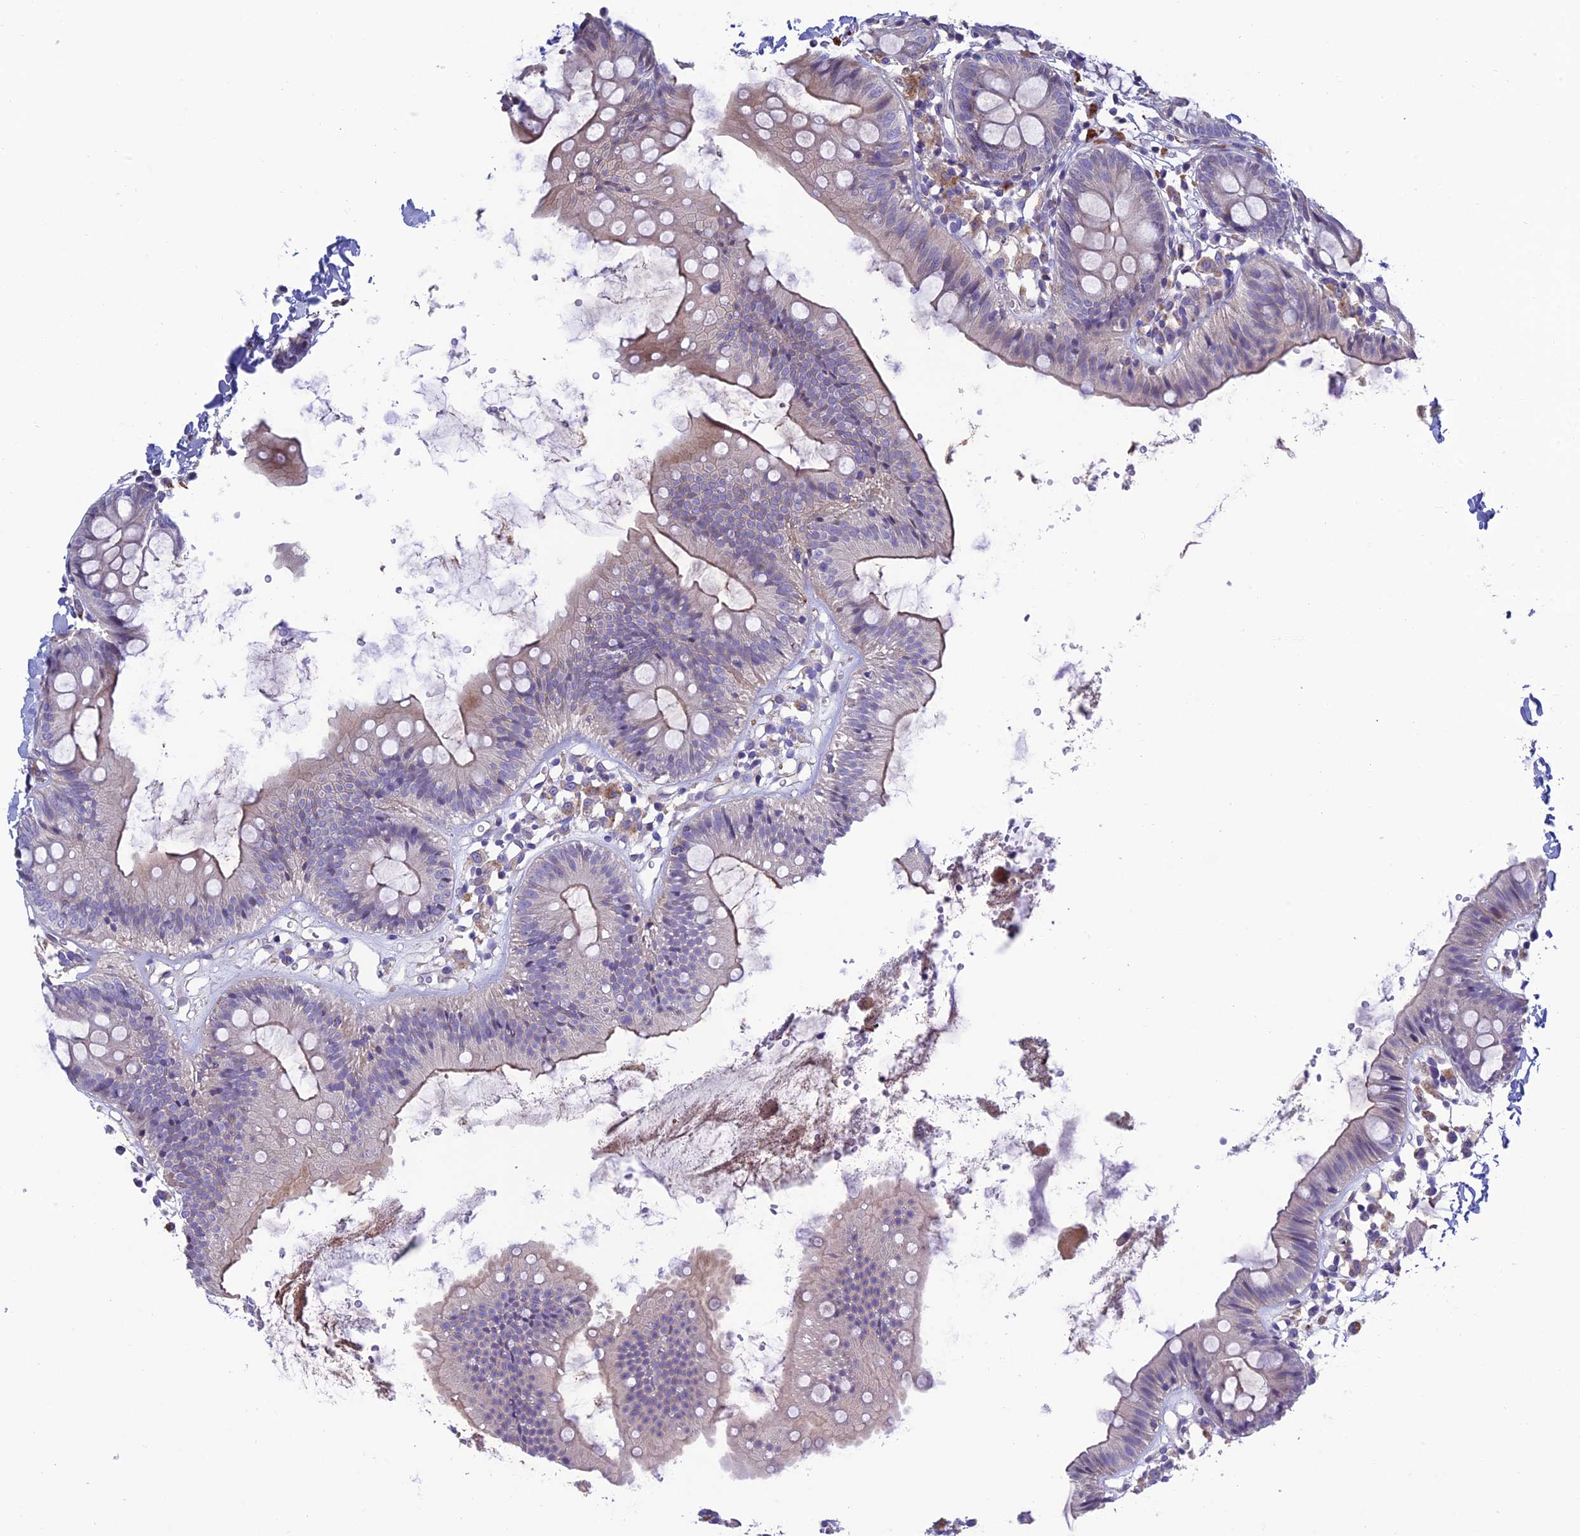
{"staining": {"intensity": "negative", "quantity": "none", "location": "none"}, "tissue": "colon", "cell_type": "Endothelial cells", "image_type": "normal", "snomed": [{"axis": "morphology", "description": "Normal tissue, NOS"}, {"axis": "topography", "description": "Colon"}], "caption": "The image reveals no significant positivity in endothelial cells of colon.", "gene": "FAM178B", "patient": {"sex": "male", "age": 56}}